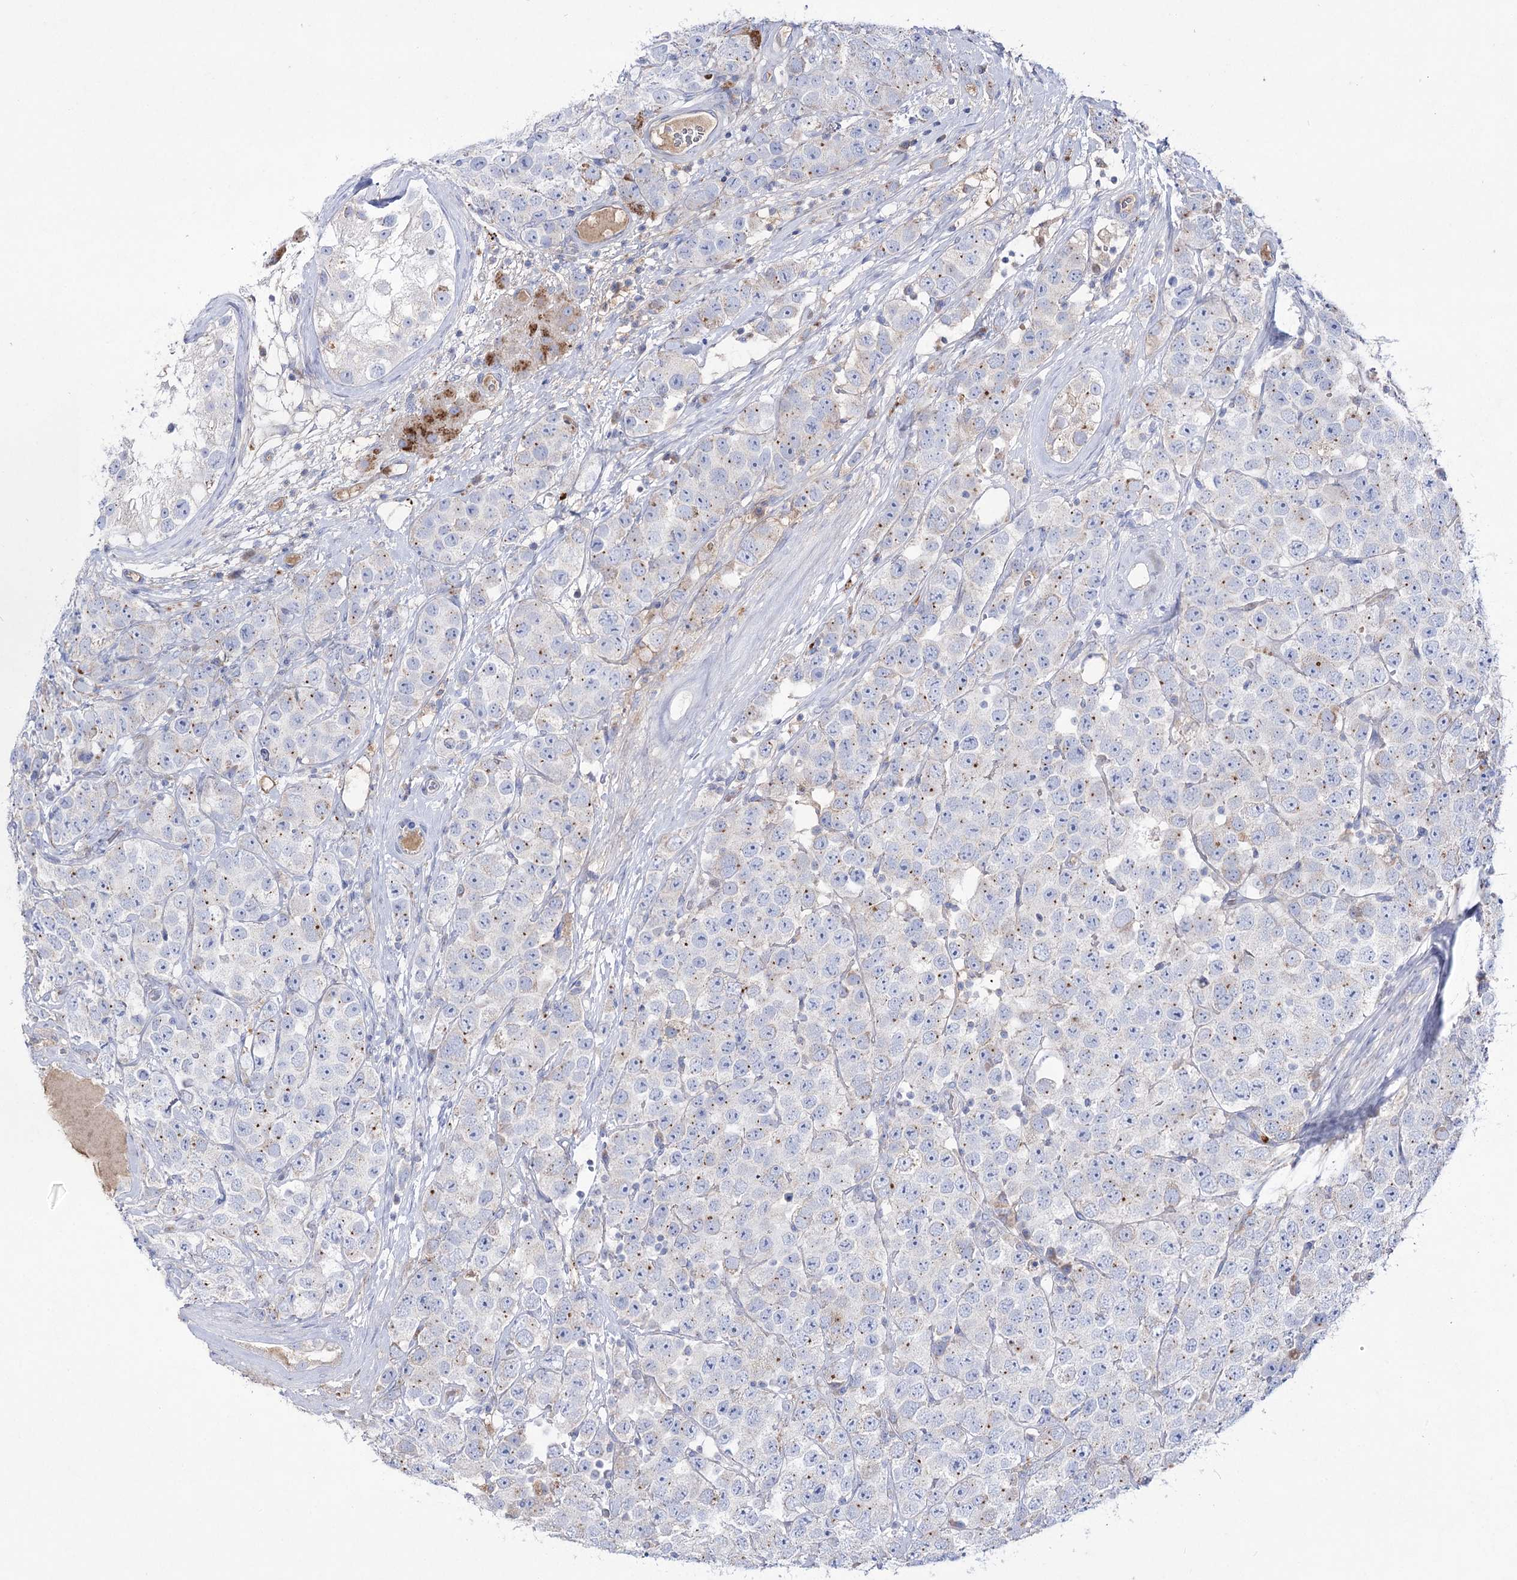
{"staining": {"intensity": "negative", "quantity": "none", "location": "none"}, "tissue": "testis cancer", "cell_type": "Tumor cells", "image_type": "cancer", "snomed": [{"axis": "morphology", "description": "Seminoma, NOS"}, {"axis": "topography", "description": "Testis"}], "caption": "The histopathology image demonstrates no staining of tumor cells in testis seminoma.", "gene": "NAGLU", "patient": {"sex": "male", "age": 28}}